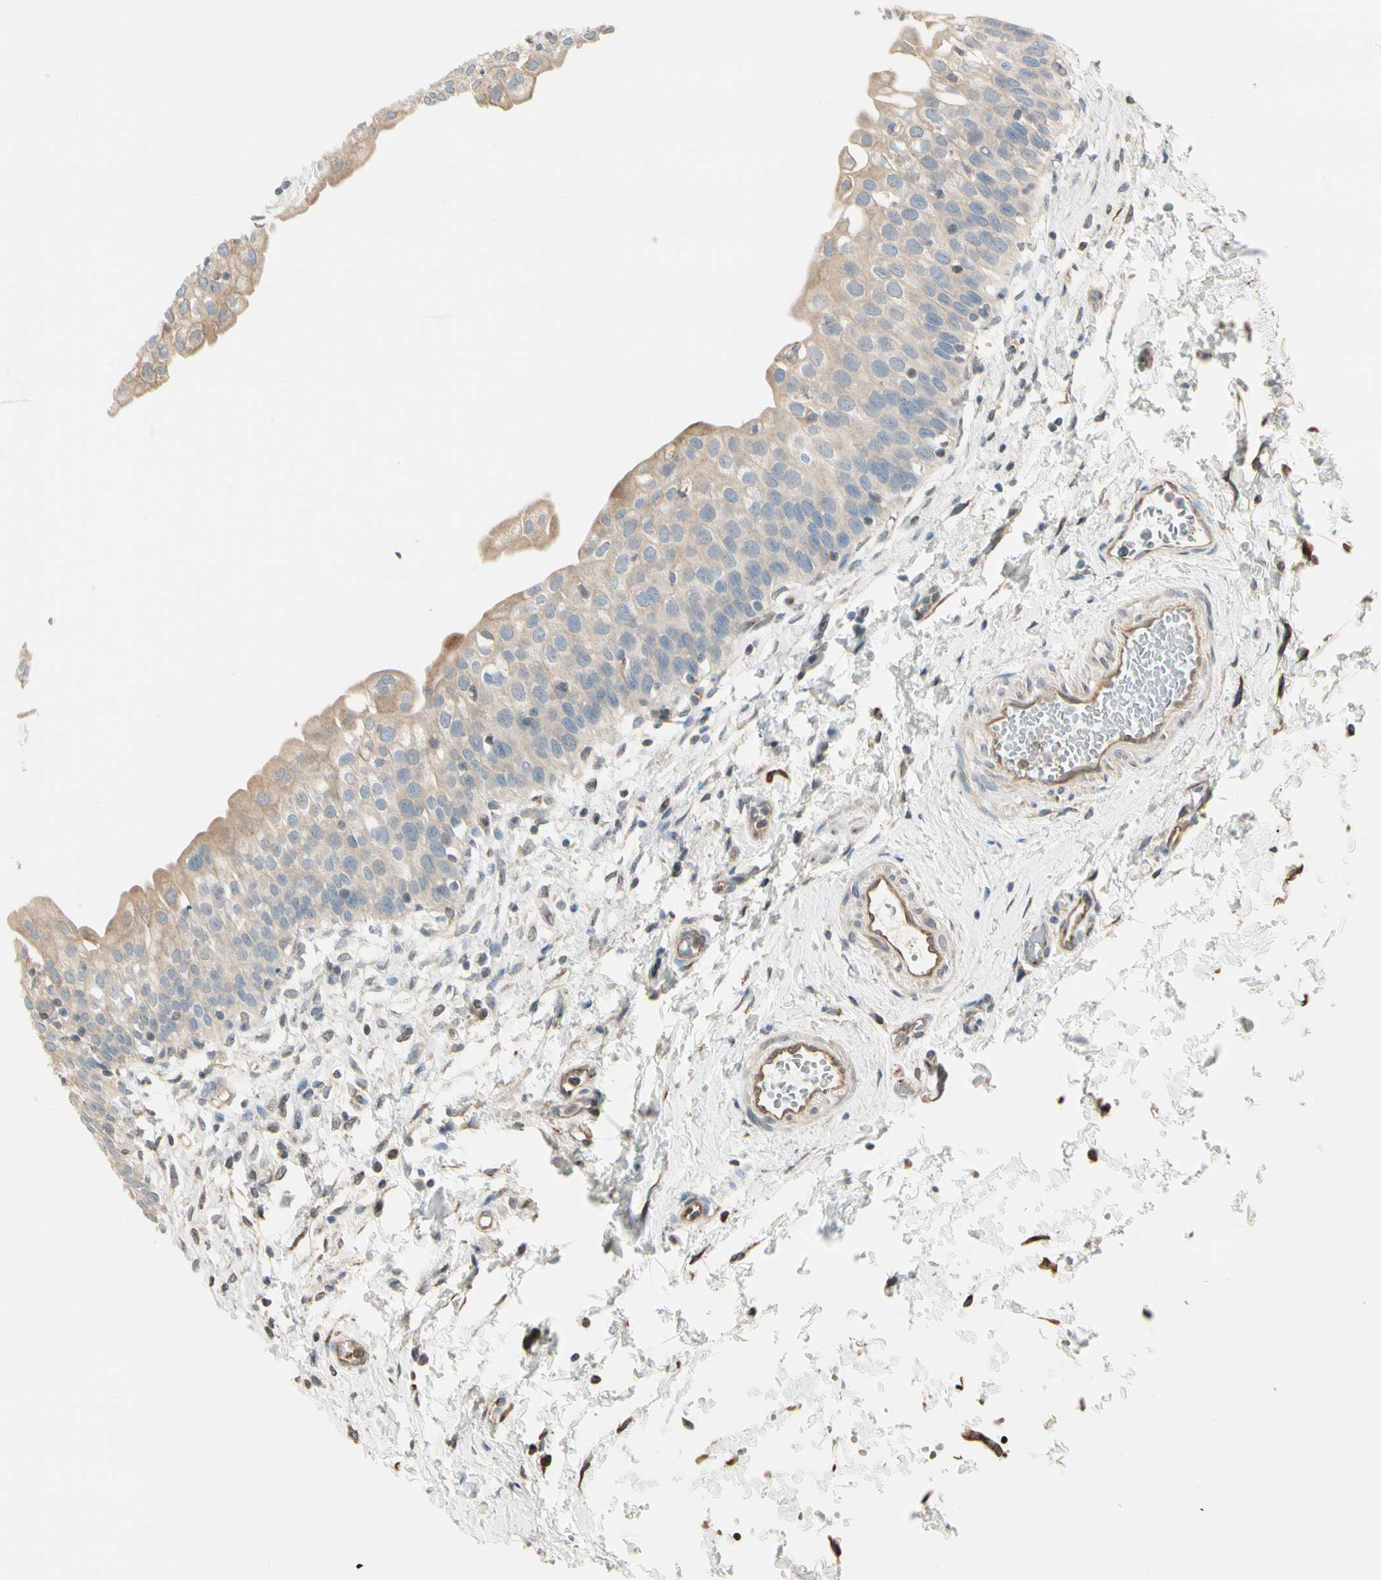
{"staining": {"intensity": "weak", "quantity": ">75%", "location": "cytoplasmic/membranous"}, "tissue": "urinary bladder", "cell_type": "Urothelial cells", "image_type": "normal", "snomed": [{"axis": "morphology", "description": "Normal tissue, NOS"}, {"axis": "topography", "description": "Urinary bladder"}], "caption": "This micrograph exhibits immunohistochemistry (IHC) staining of benign urinary bladder, with low weak cytoplasmic/membranous positivity in about >75% of urothelial cells.", "gene": "NUCB2", "patient": {"sex": "male", "age": 55}}